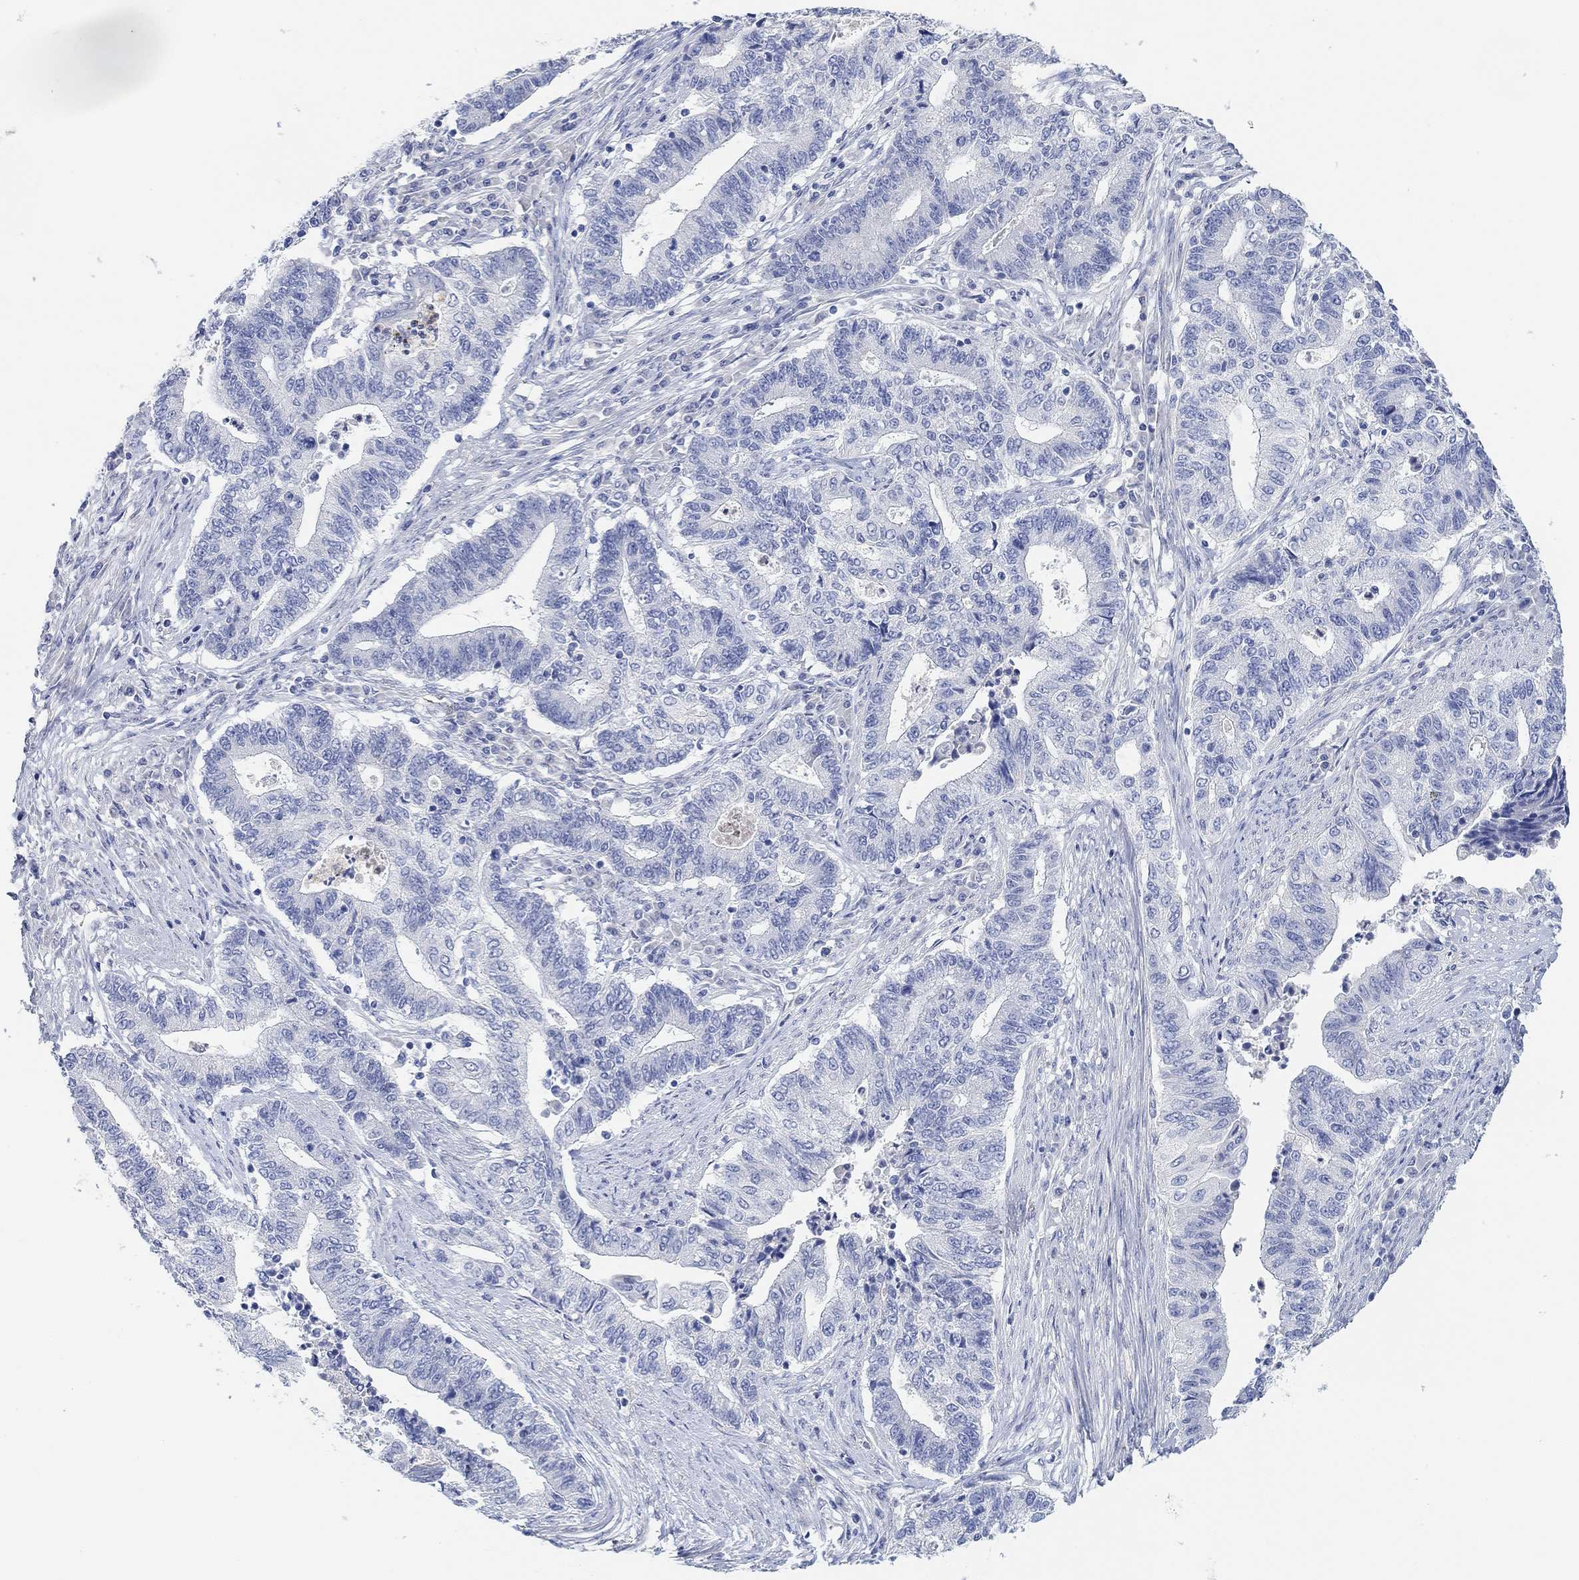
{"staining": {"intensity": "negative", "quantity": "none", "location": "none"}, "tissue": "endometrial cancer", "cell_type": "Tumor cells", "image_type": "cancer", "snomed": [{"axis": "morphology", "description": "Adenocarcinoma, NOS"}, {"axis": "topography", "description": "Uterus"}, {"axis": "topography", "description": "Endometrium"}], "caption": "DAB (3,3'-diaminobenzidine) immunohistochemical staining of human endometrial cancer exhibits no significant expression in tumor cells. (Stains: DAB (3,3'-diaminobenzidine) immunohistochemistry with hematoxylin counter stain, Microscopy: brightfield microscopy at high magnification).", "gene": "VAT1L", "patient": {"sex": "female", "age": 54}}